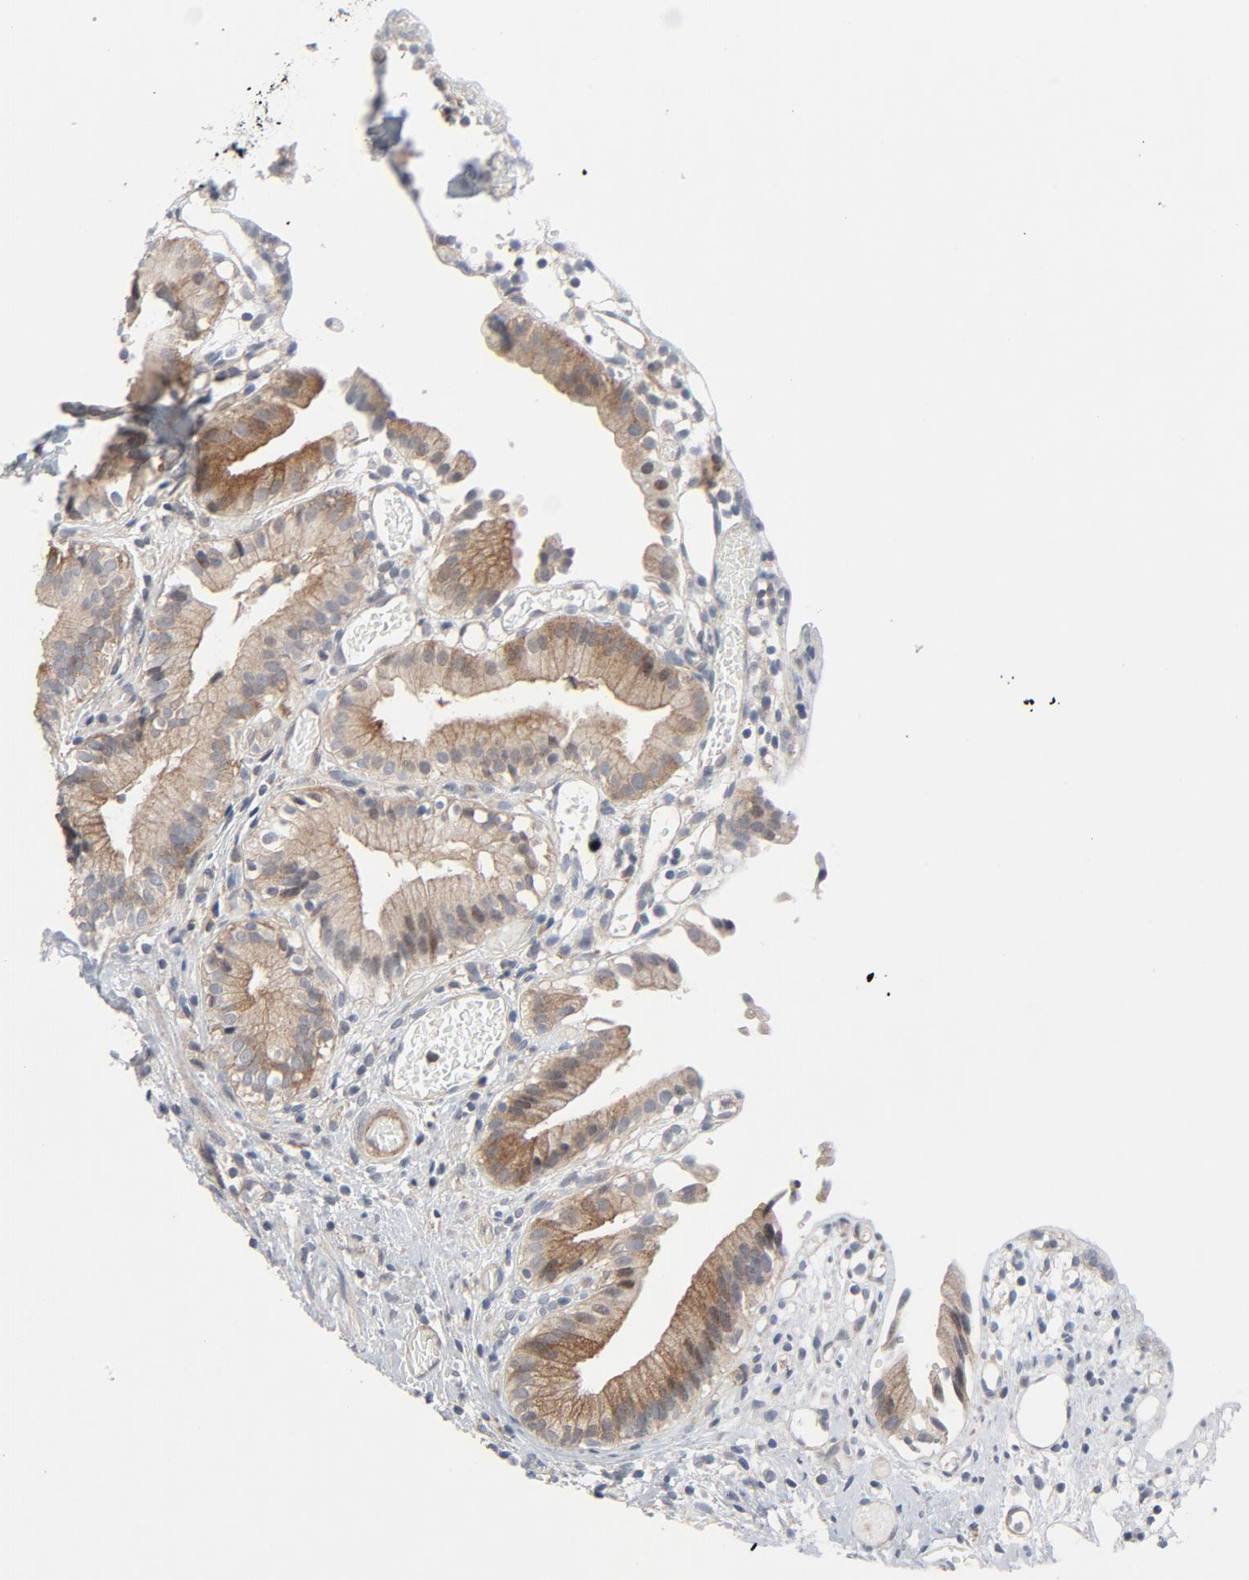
{"staining": {"intensity": "moderate", "quantity": ">75%", "location": "cytoplasmic/membranous"}, "tissue": "gallbladder", "cell_type": "Glandular cells", "image_type": "normal", "snomed": [{"axis": "morphology", "description": "Normal tissue, NOS"}, {"axis": "topography", "description": "Gallbladder"}], "caption": "Glandular cells exhibit moderate cytoplasmic/membranous positivity in approximately >75% of cells in benign gallbladder. (IHC, brightfield microscopy, high magnification).", "gene": "TSG101", "patient": {"sex": "male", "age": 65}}